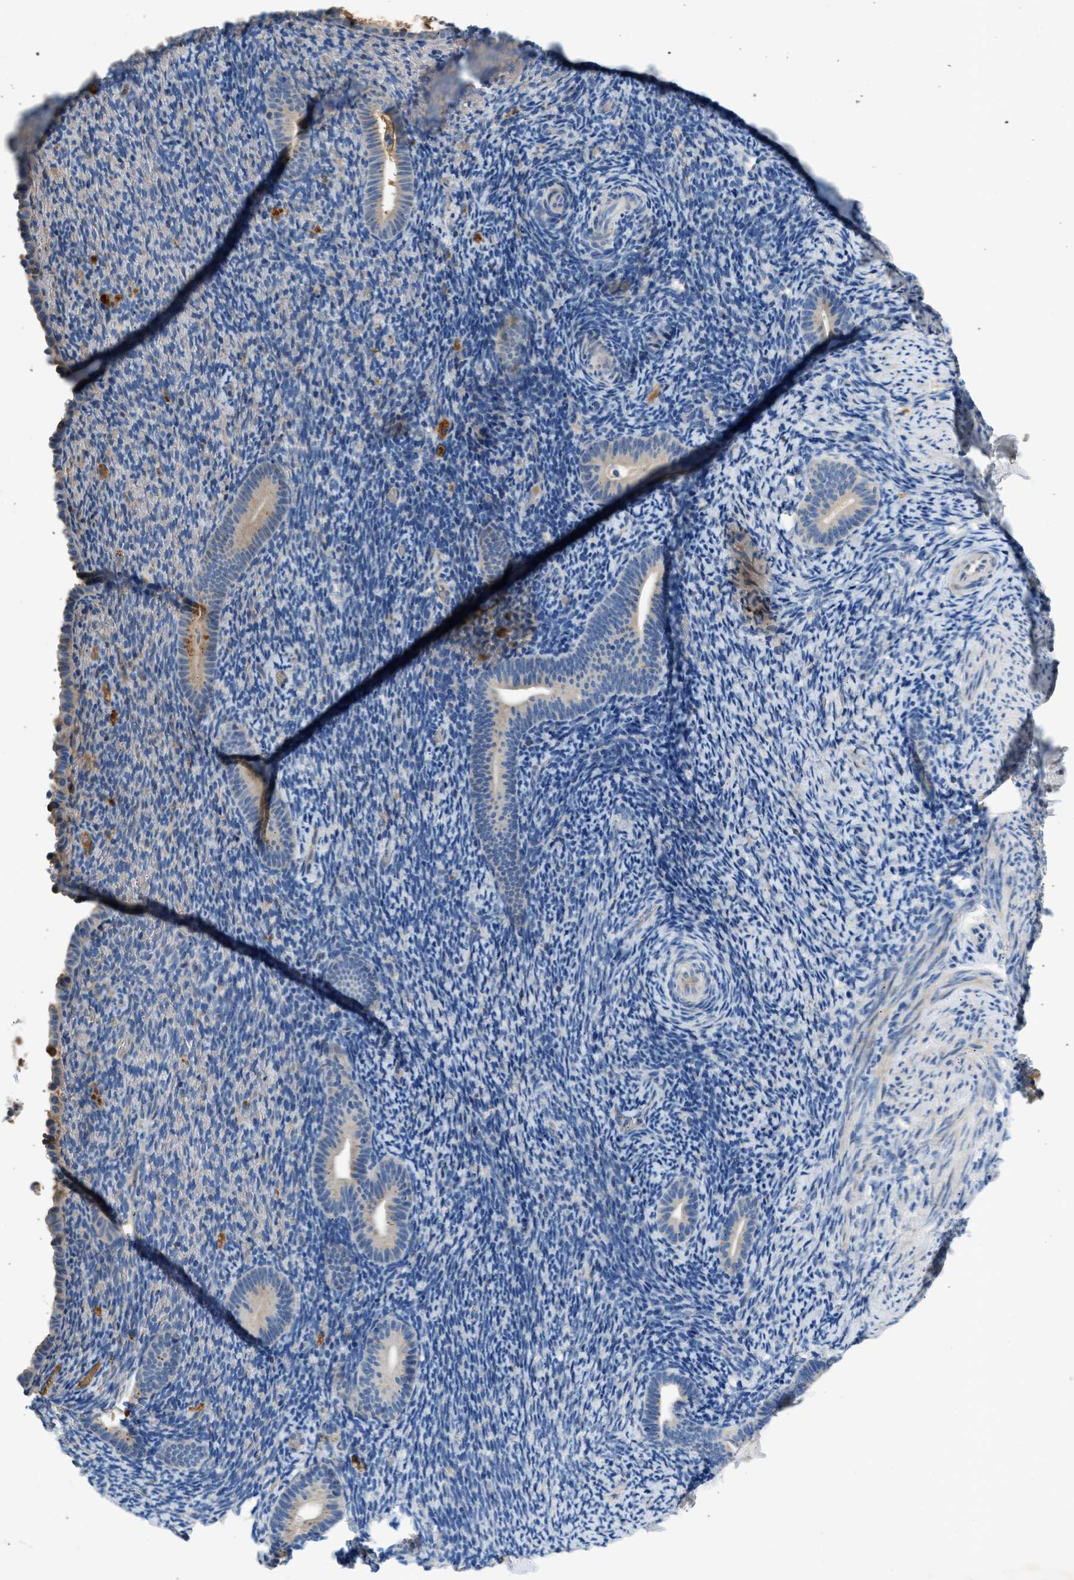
{"staining": {"intensity": "negative", "quantity": "none", "location": "none"}, "tissue": "endometrium", "cell_type": "Cells in endometrial stroma", "image_type": "normal", "snomed": [{"axis": "morphology", "description": "Normal tissue, NOS"}, {"axis": "topography", "description": "Endometrium"}], "caption": "Immunohistochemistry of benign human endometrium shows no expression in cells in endometrial stroma. (DAB IHC visualized using brightfield microscopy, high magnification).", "gene": "RWDD2B", "patient": {"sex": "female", "age": 51}}